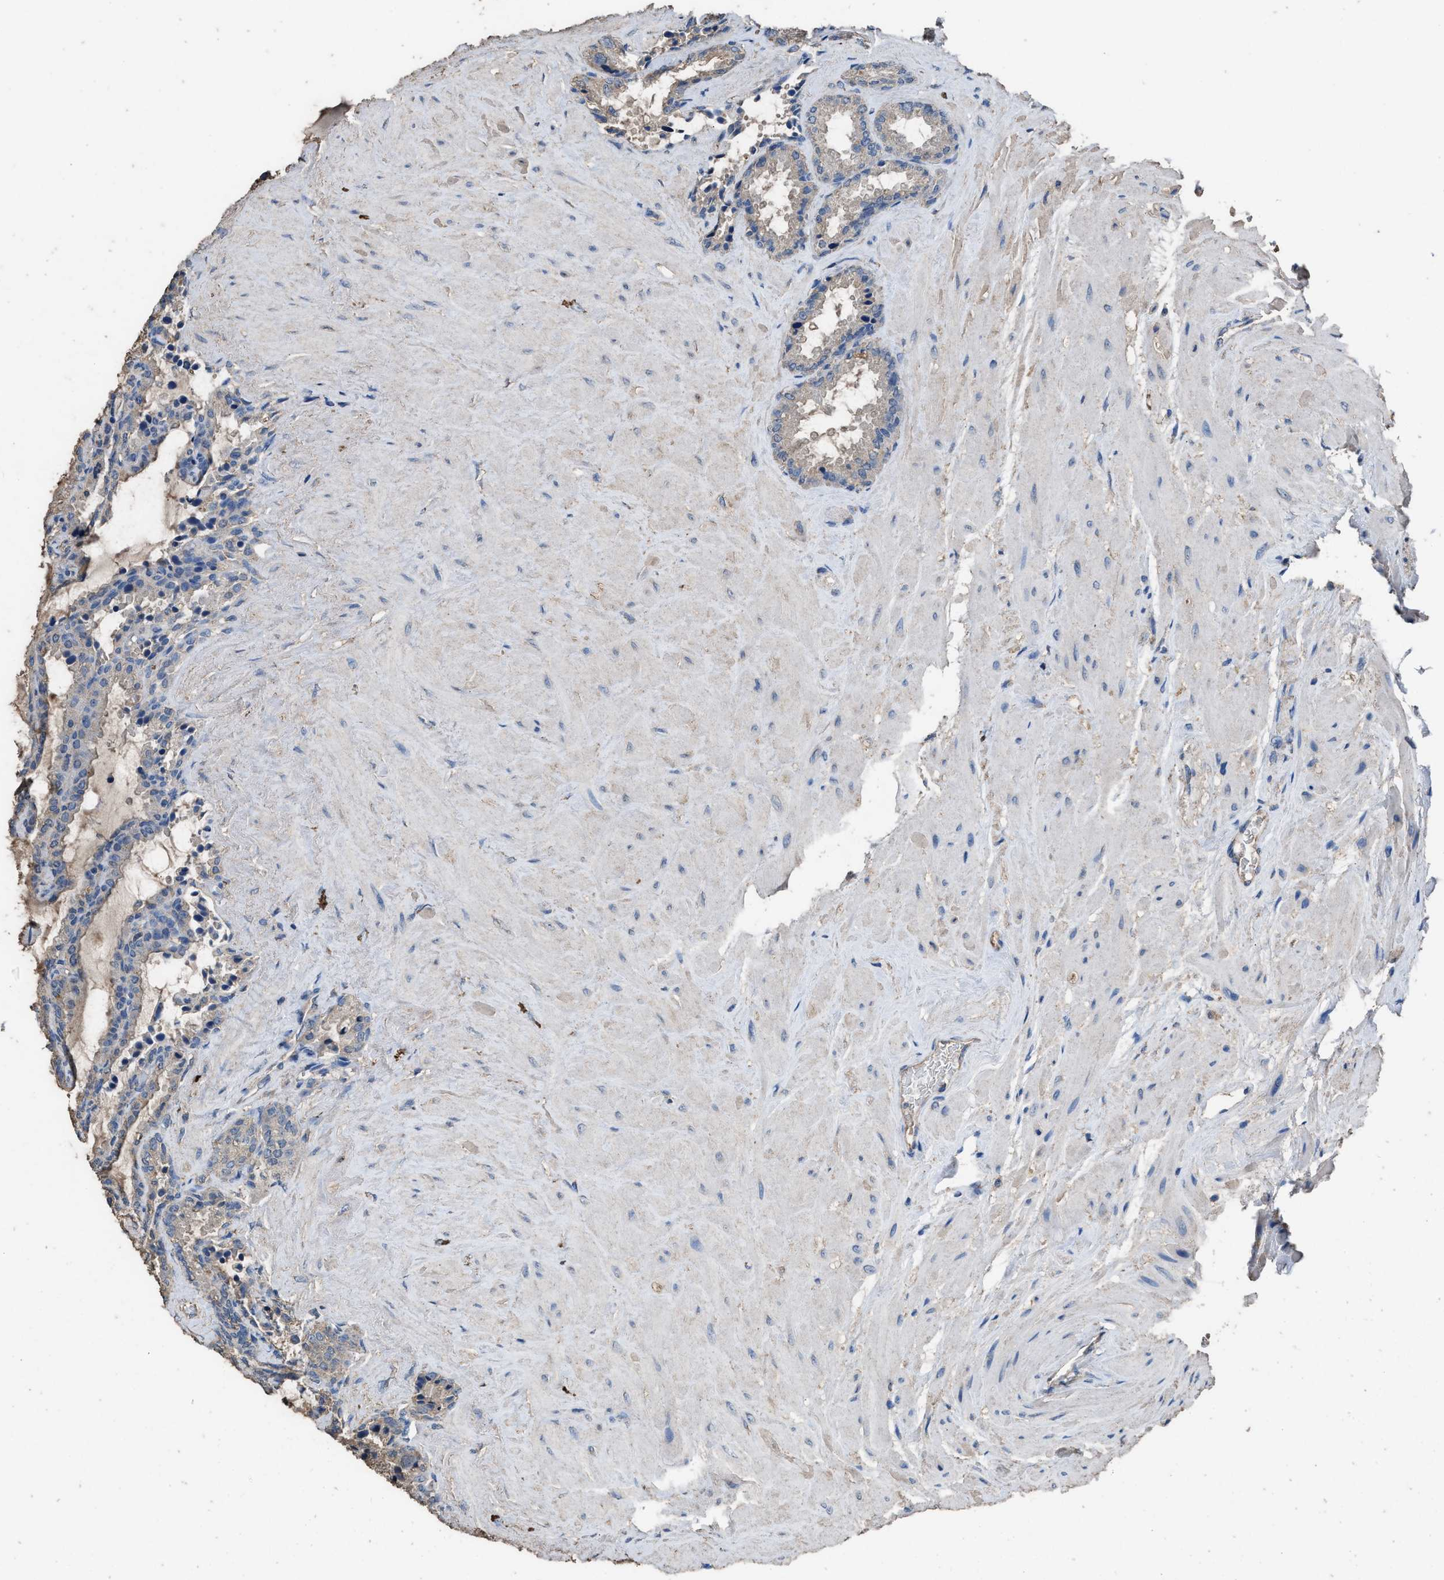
{"staining": {"intensity": "weak", "quantity": "<25%", "location": "cytoplasmic/membranous"}, "tissue": "seminal vesicle", "cell_type": "Glandular cells", "image_type": "normal", "snomed": [{"axis": "morphology", "description": "Normal tissue, NOS"}, {"axis": "topography", "description": "Seminal veicle"}], "caption": "Glandular cells show no significant staining in benign seminal vesicle. (DAB (3,3'-diaminobenzidine) immunohistochemistry (IHC), high magnification).", "gene": "ITSN1", "patient": {"sex": "male", "age": 46}}